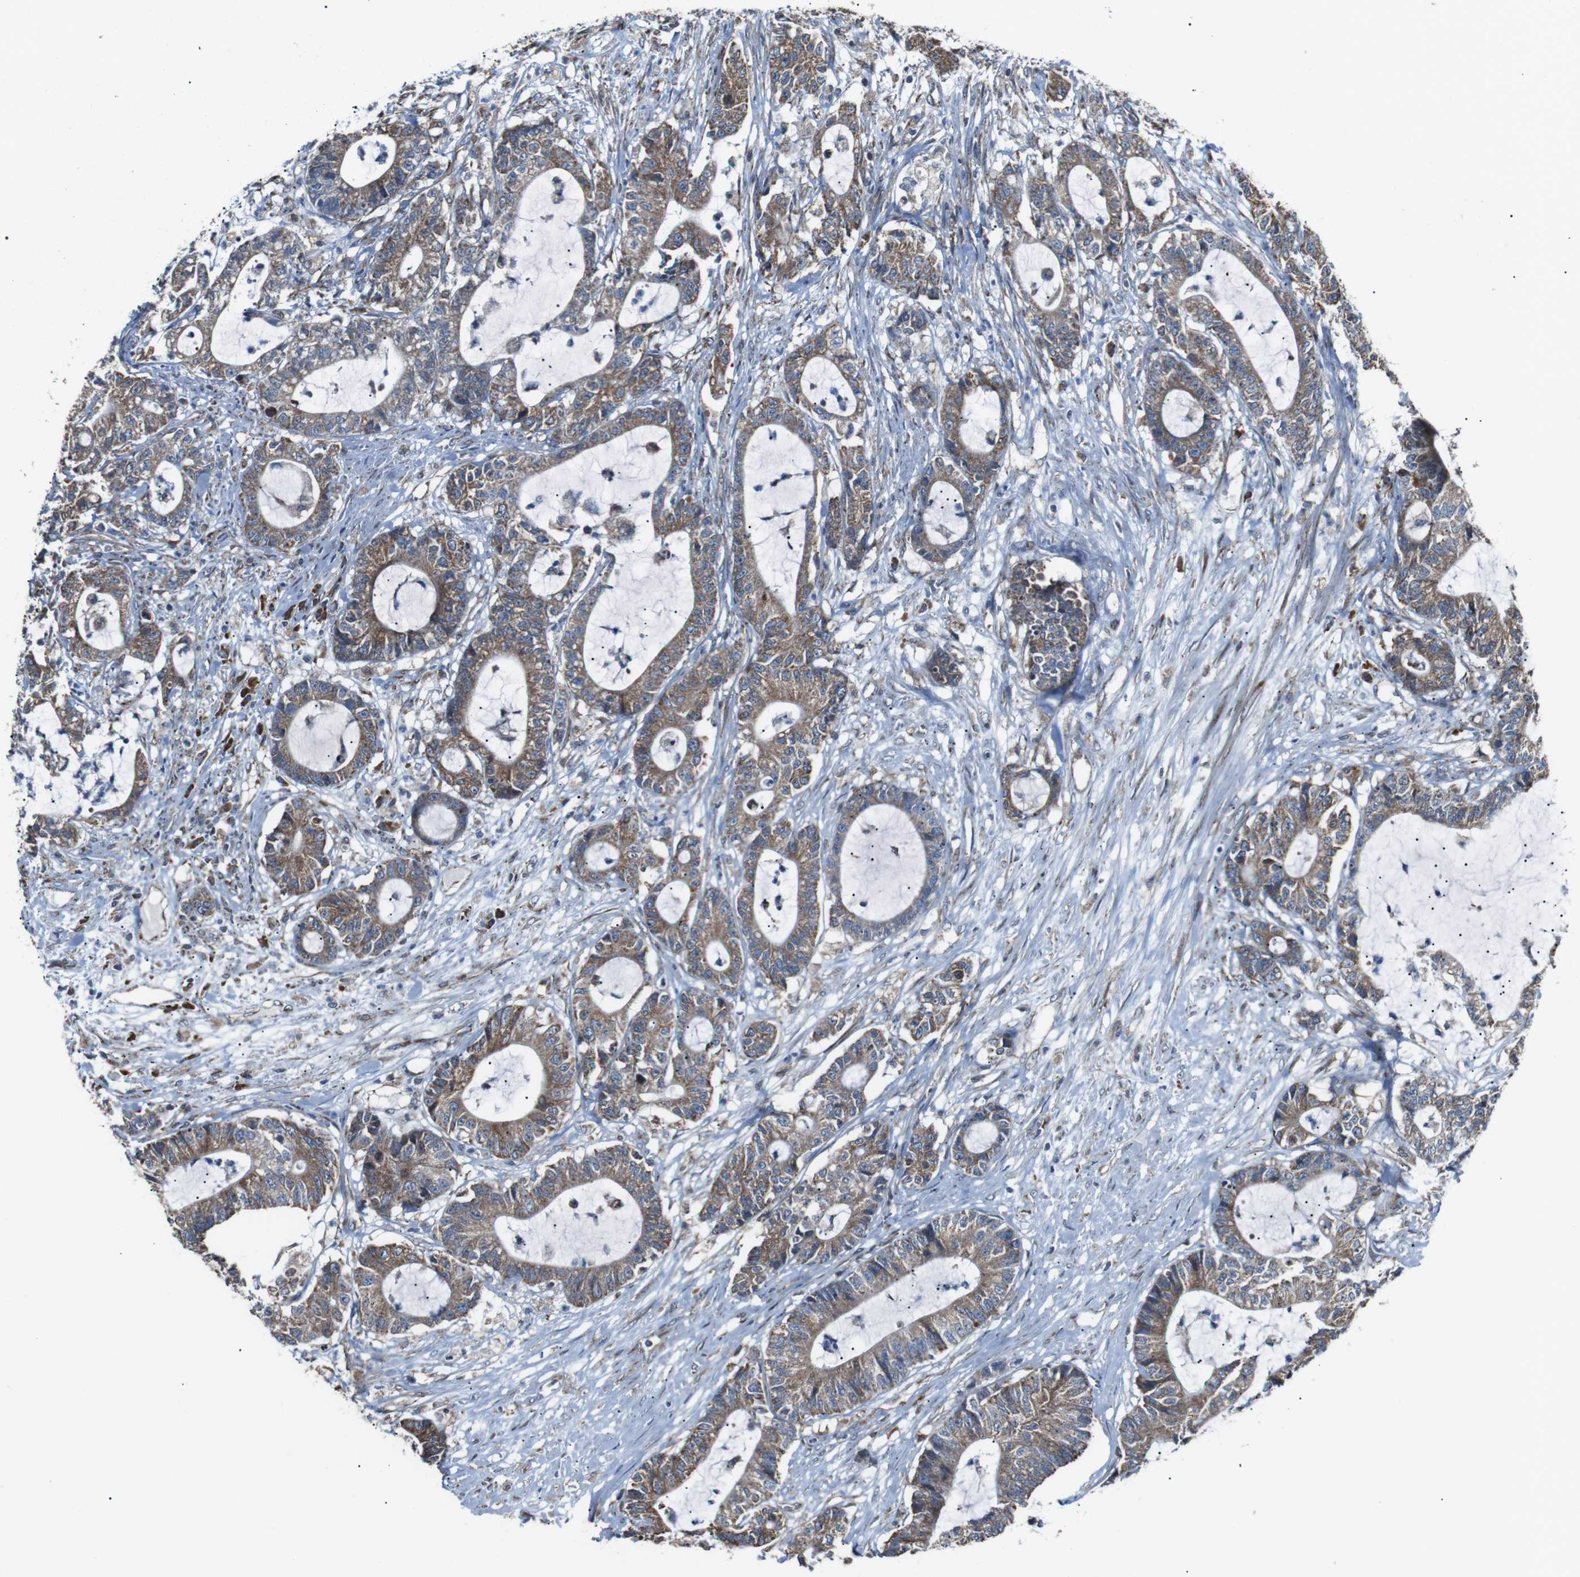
{"staining": {"intensity": "moderate", "quantity": ">75%", "location": "cytoplasmic/membranous"}, "tissue": "colorectal cancer", "cell_type": "Tumor cells", "image_type": "cancer", "snomed": [{"axis": "morphology", "description": "Adenocarcinoma, NOS"}, {"axis": "topography", "description": "Colon"}], "caption": "Protein expression analysis of human colorectal cancer (adenocarcinoma) reveals moderate cytoplasmic/membranous expression in approximately >75% of tumor cells. Ihc stains the protein in brown and the nuclei are stained blue.", "gene": "CISD2", "patient": {"sex": "female", "age": 84}}